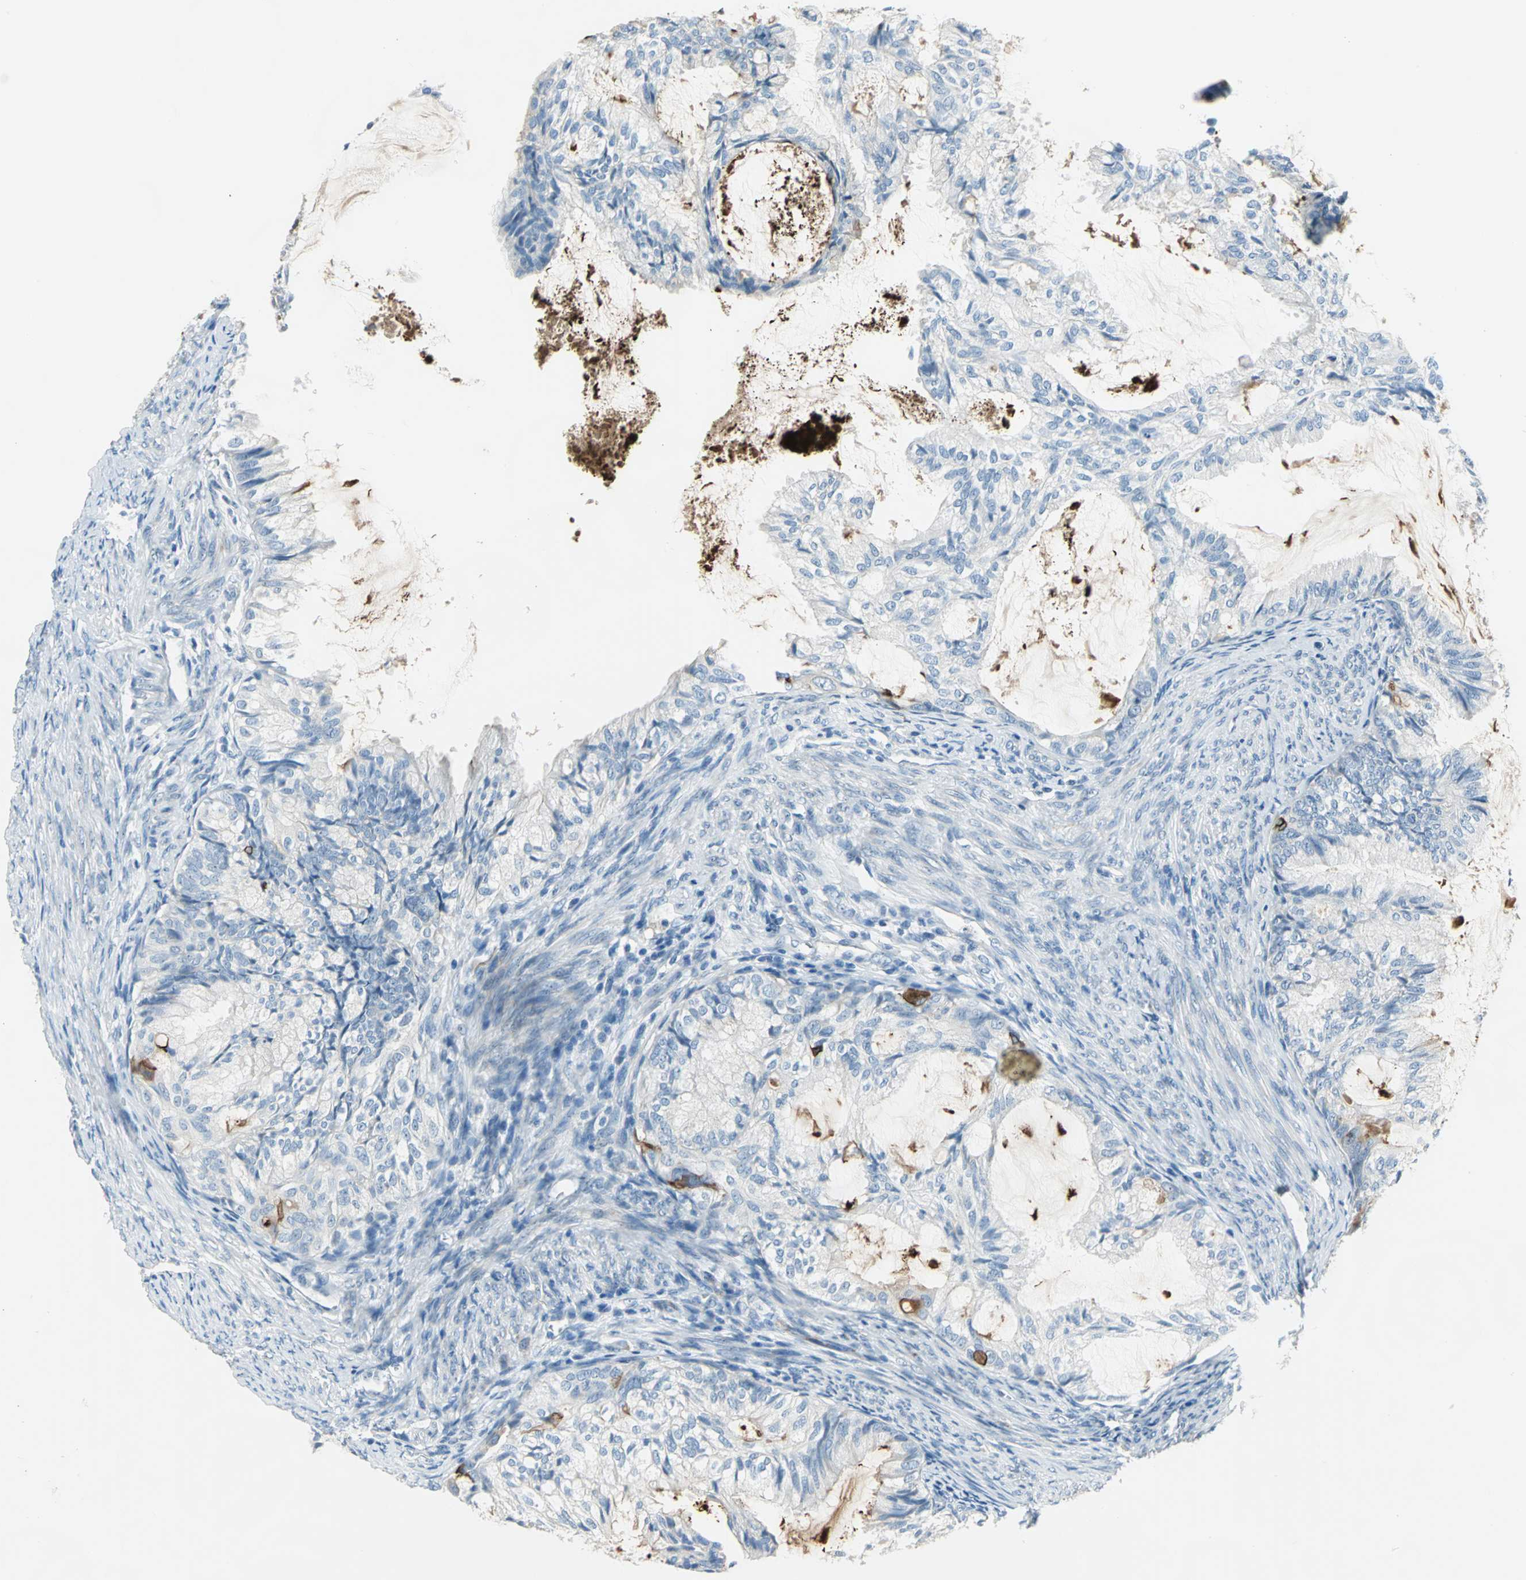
{"staining": {"intensity": "moderate", "quantity": "<25%", "location": "cytoplasmic/membranous"}, "tissue": "cervical cancer", "cell_type": "Tumor cells", "image_type": "cancer", "snomed": [{"axis": "morphology", "description": "Normal tissue, NOS"}, {"axis": "morphology", "description": "Adenocarcinoma, NOS"}, {"axis": "topography", "description": "Cervix"}, {"axis": "topography", "description": "Endometrium"}], "caption": "Protein staining displays moderate cytoplasmic/membranous expression in about <25% of tumor cells in adenocarcinoma (cervical).", "gene": "MUC4", "patient": {"sex": "female", "age": 86}}